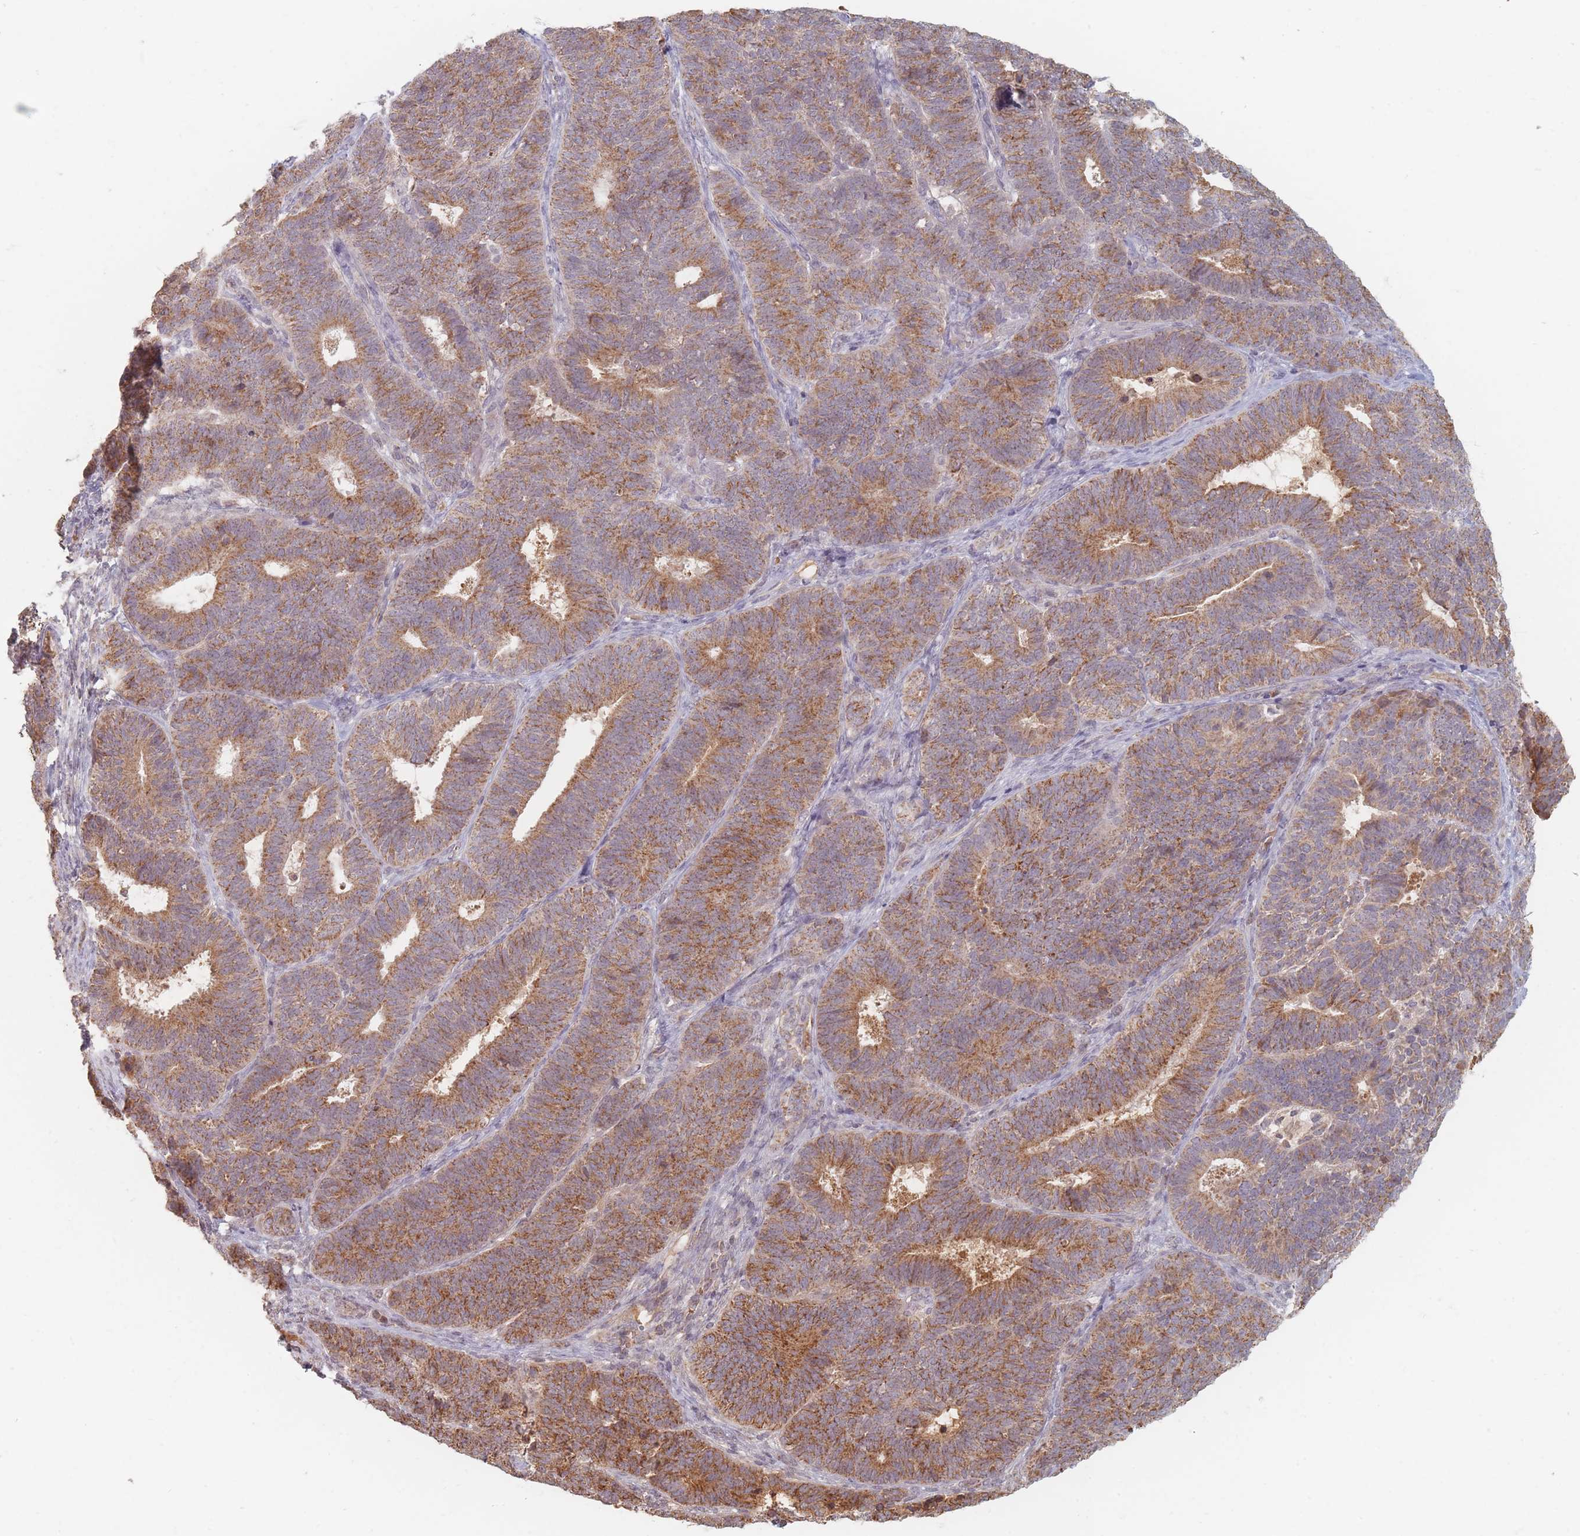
{"staining": {"intensity": "moderate", "quantity": ">75%", "location": "cytoplasmic/membranous"}, "tissue": "endometrial cancer", "cell_type": "Tumor cells", "image_type": "cancer", "snomed": [{"axis": "morphology", "description": "Adenocarcinoma, NOS"}, {"axis": "topography", "description": "Endometrium"}], "caption": "Immunohistochemistry (IHC) of endometrial cancer displays medium levels of moderate cytoplasmic/membranous expression in approximately >75% of tumor cells.", "gene": "OR2M4", "patient": {"sex": "female", "age": 70}}